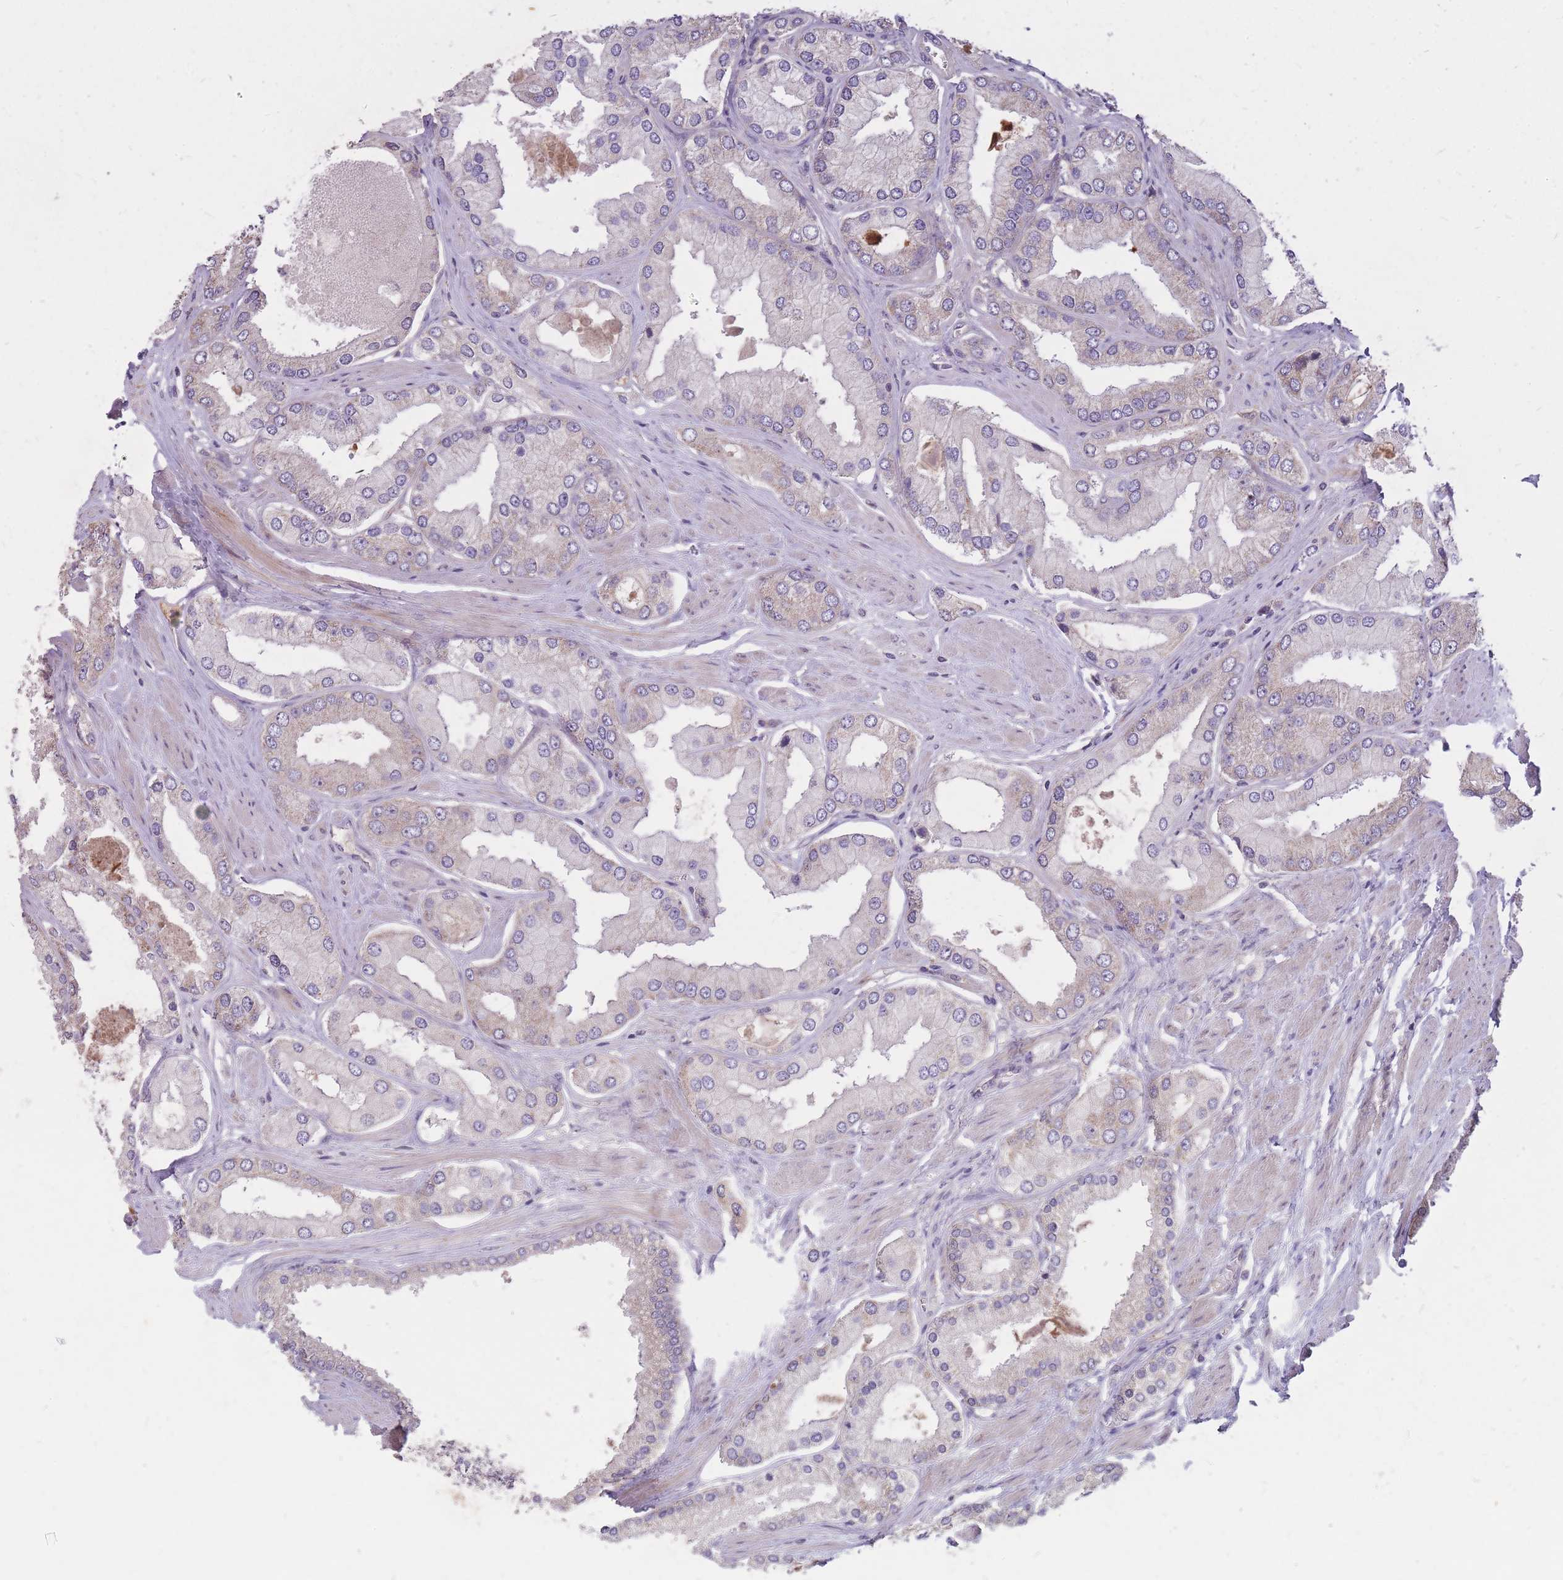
{"staining": {"intensity": "weak", "quantity": "<25%", "location": "cytoplasmic/membranous"}, "tissue": "prostate cancer", "cell_type": "Tumor cells", "image_type": "cancer", "snomed": [{"axis": "morphology", "description": "Adenocarcinoma, Low grade"}, {"axis": "topography", "description": "Prostate"}], "caption": "Immunohistochemical staining of human adenocarcinoma (low-grade) (prostate) exhibits no significant expression in tumor cells.", "gene": "IGF2BP2", "patient": {"sex": "male", "age": 42}}